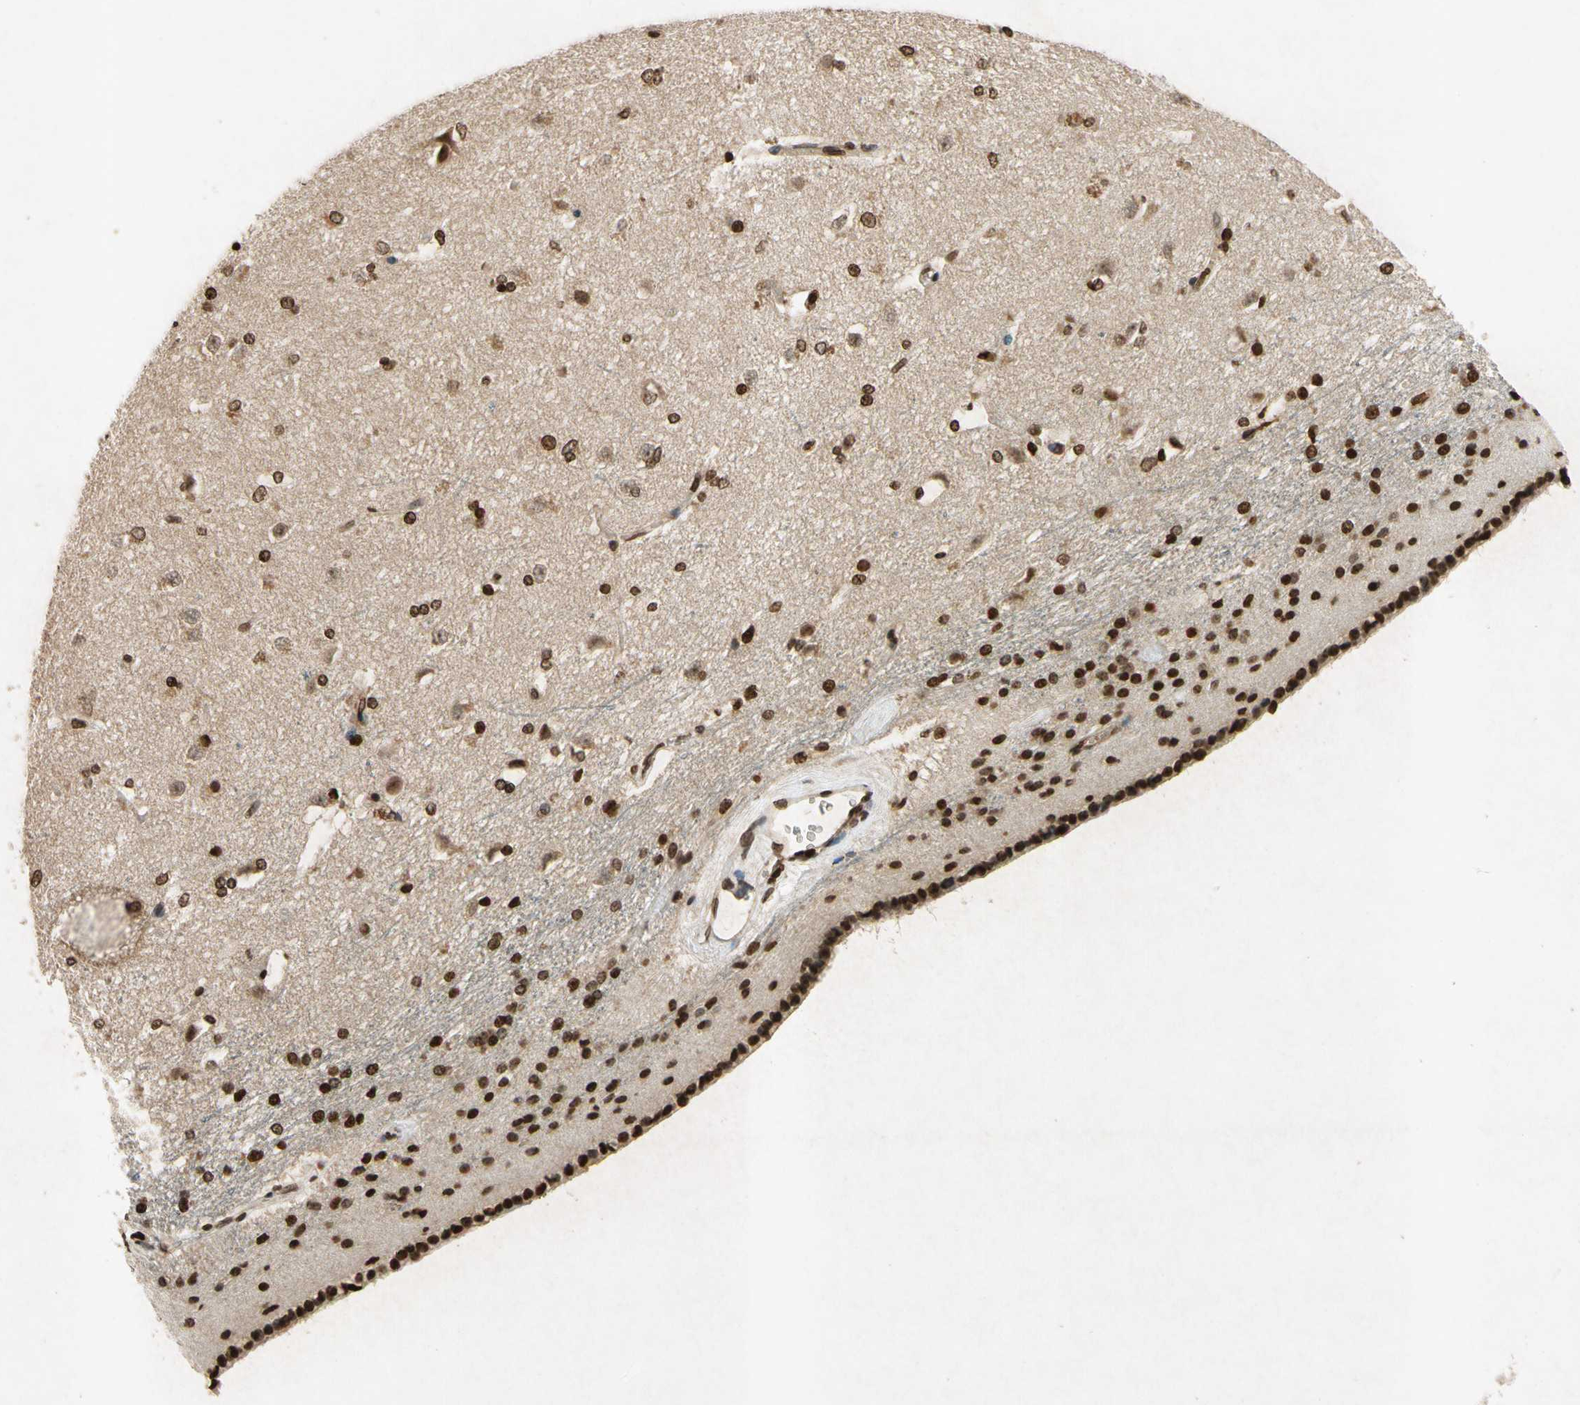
{"staining": {"intensity": "moderate", "quantity": ">75%", "location": "nuclear"}, "tissue": "caudate", "cell_type": "Glial cells", "image_type": "normal", "snomed": [{"axis": "morphology", "description": "Normal tissue, NOS"}, {"axis": "topography", "description": "Lateral ventricle wall"}], "caption": "Immunohistochemical staining of normal caudate displays >75% levels of moderate nuclear protein expression in approximately >75% of glial cells.", "gene": "HOXB3", "patient": {"sex": "female", "age": 19}}